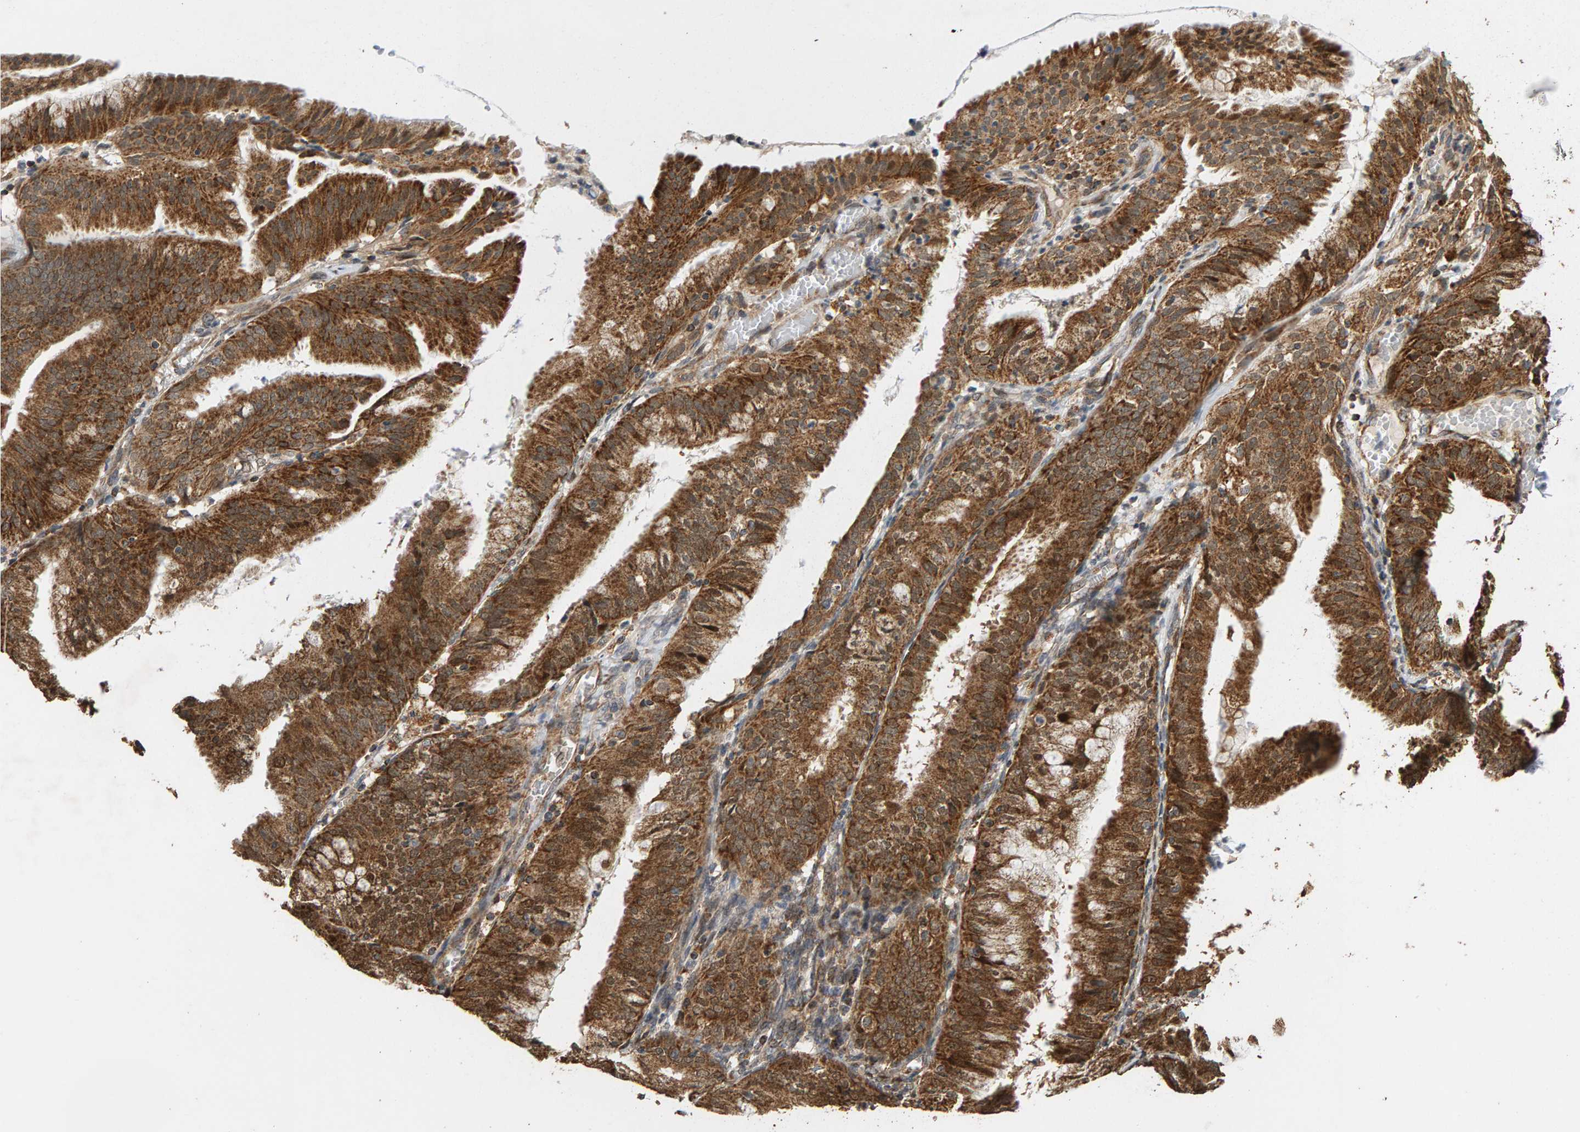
{"staining": {"intensity": "weak", "quantity": "25%-75%", "location": "cytoplasmic/membranous"}, "tissue": "endometrium", "cell_type": "Cells in endometrial stroma", "image_type": "normal", "snomed": [{"axis": "morphology", "description": "Normal tissue, NOS"}, {"axis": "morphology", "description": "Adenocarcinoma, NOS"}, {"axis": "topography", "description": "Endometrium"}], "caption": "Immunohistochemical staining of normal endometrium reveals weak cytoplasmic/membranous protein positivity in approximately 25%-75% of cells in endometrial stroma. The staining was performed using DAB (3,3'-diaminobenzidine), with brown indicating positive protein expression. Nuclei are stained blue with hematoxylin.", "gene": "GSTK1", "patient": {"sex": "female", "age": 57}}